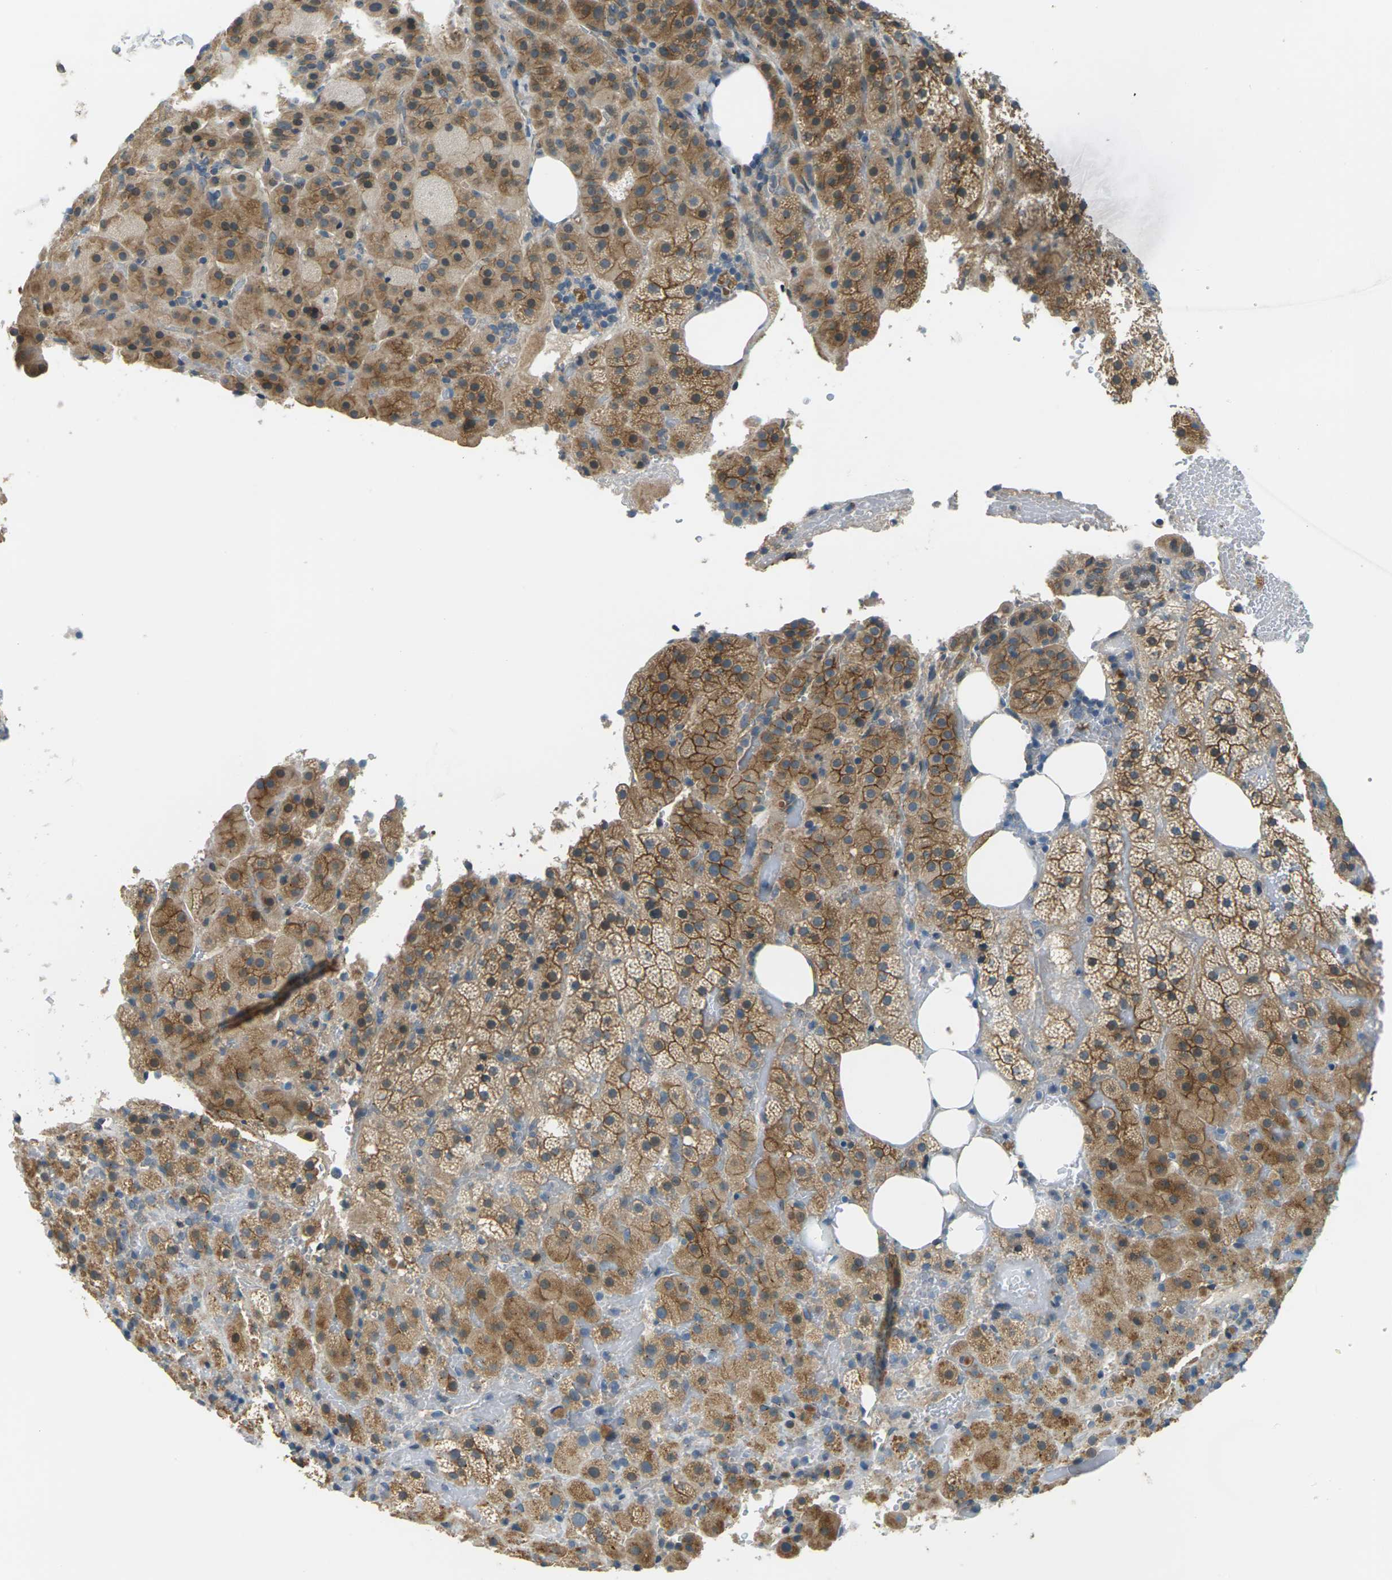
{"staining": {"intensity": "moderate", "quantity": ">75%", "location": "cytoplasmic/membranous"}, "tissue": "adrenal gland", "cell_type": "Glandular cells", "image_type": "normal", "snomed": [{"axis": "morphology", "description": "Normal tissue, NOS"}, {"axis": "topography", "description": "Adrenal gland"}], "caption": "Immunohistochemistry (IHC) of benign adrenal gland exhibits medium levels of moderate cytoplasmic/membranous positivity in approximately >75% of glandular cells. (Stains: DAB (3,3'-diaminobenzidine) in brown, nuclei in blue, Microscopy: brightfield microscopy at high magnification).", "gene": "SLC13A3", "patient": {"sex": "female", "age": 59}}